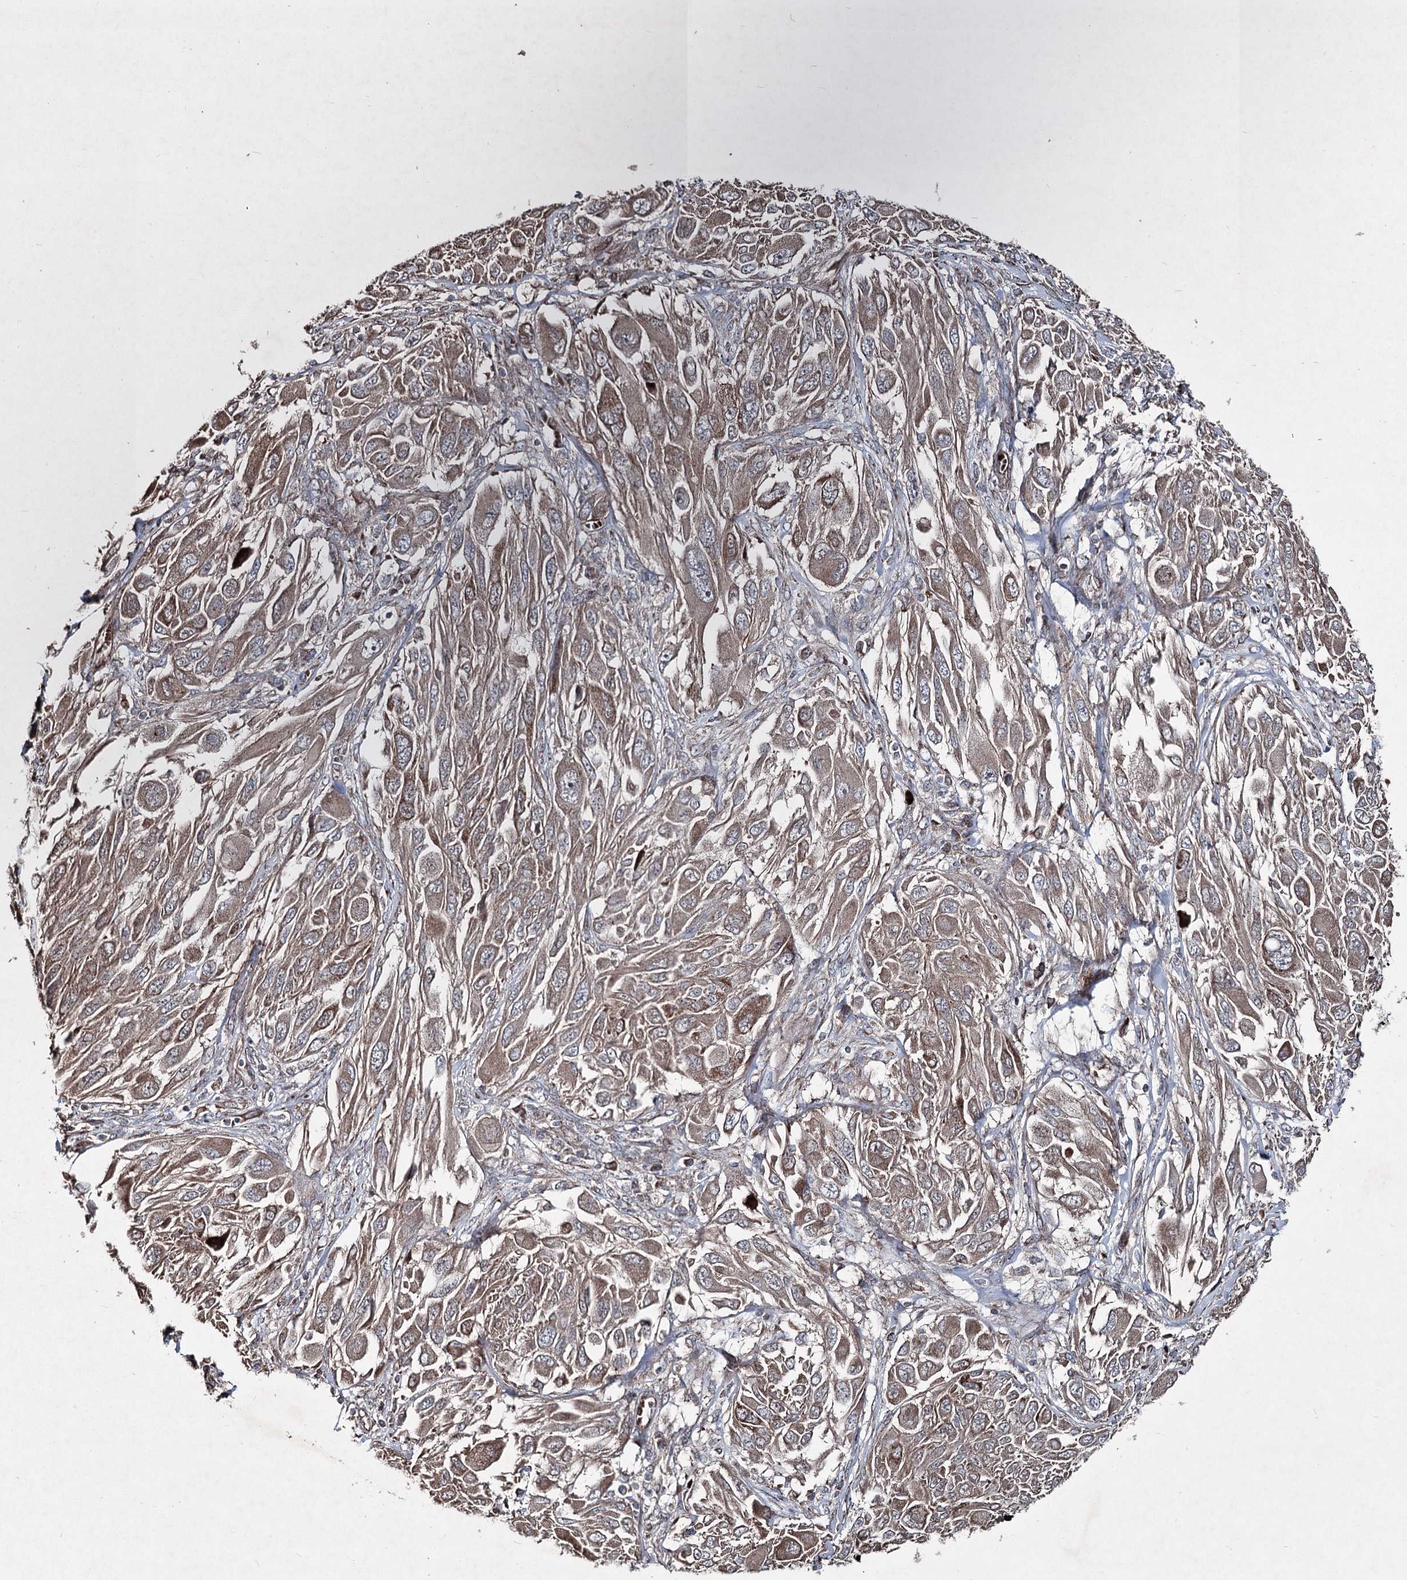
{"staining": {"intensity": "moderate", "quantity": ">75%", "location": "cytoplasmic/membranous"}, "tissue": "melanoma", "cell_type": "Tumor cells", "image_type": "cancer", "snomed": [{"axis": "morphology", "description": "Malignant melanoma, NOS"}, {"axis": "topography", "description": "Skin"}], "caption": "Immunohistochemistry (DAB (3,3'-diaminobenzidine)) staining of human malignant melanoma reveals moderate cytoplasmic/membranous protein positivity in approximately >75% of tumor cells. (DAB (3,3'-diaminobenzidine) IHC, brown staining for protein, blue staining for nuclei).", "gene": "SERINC5", "patient": {"sex": "female", "age": 91}}